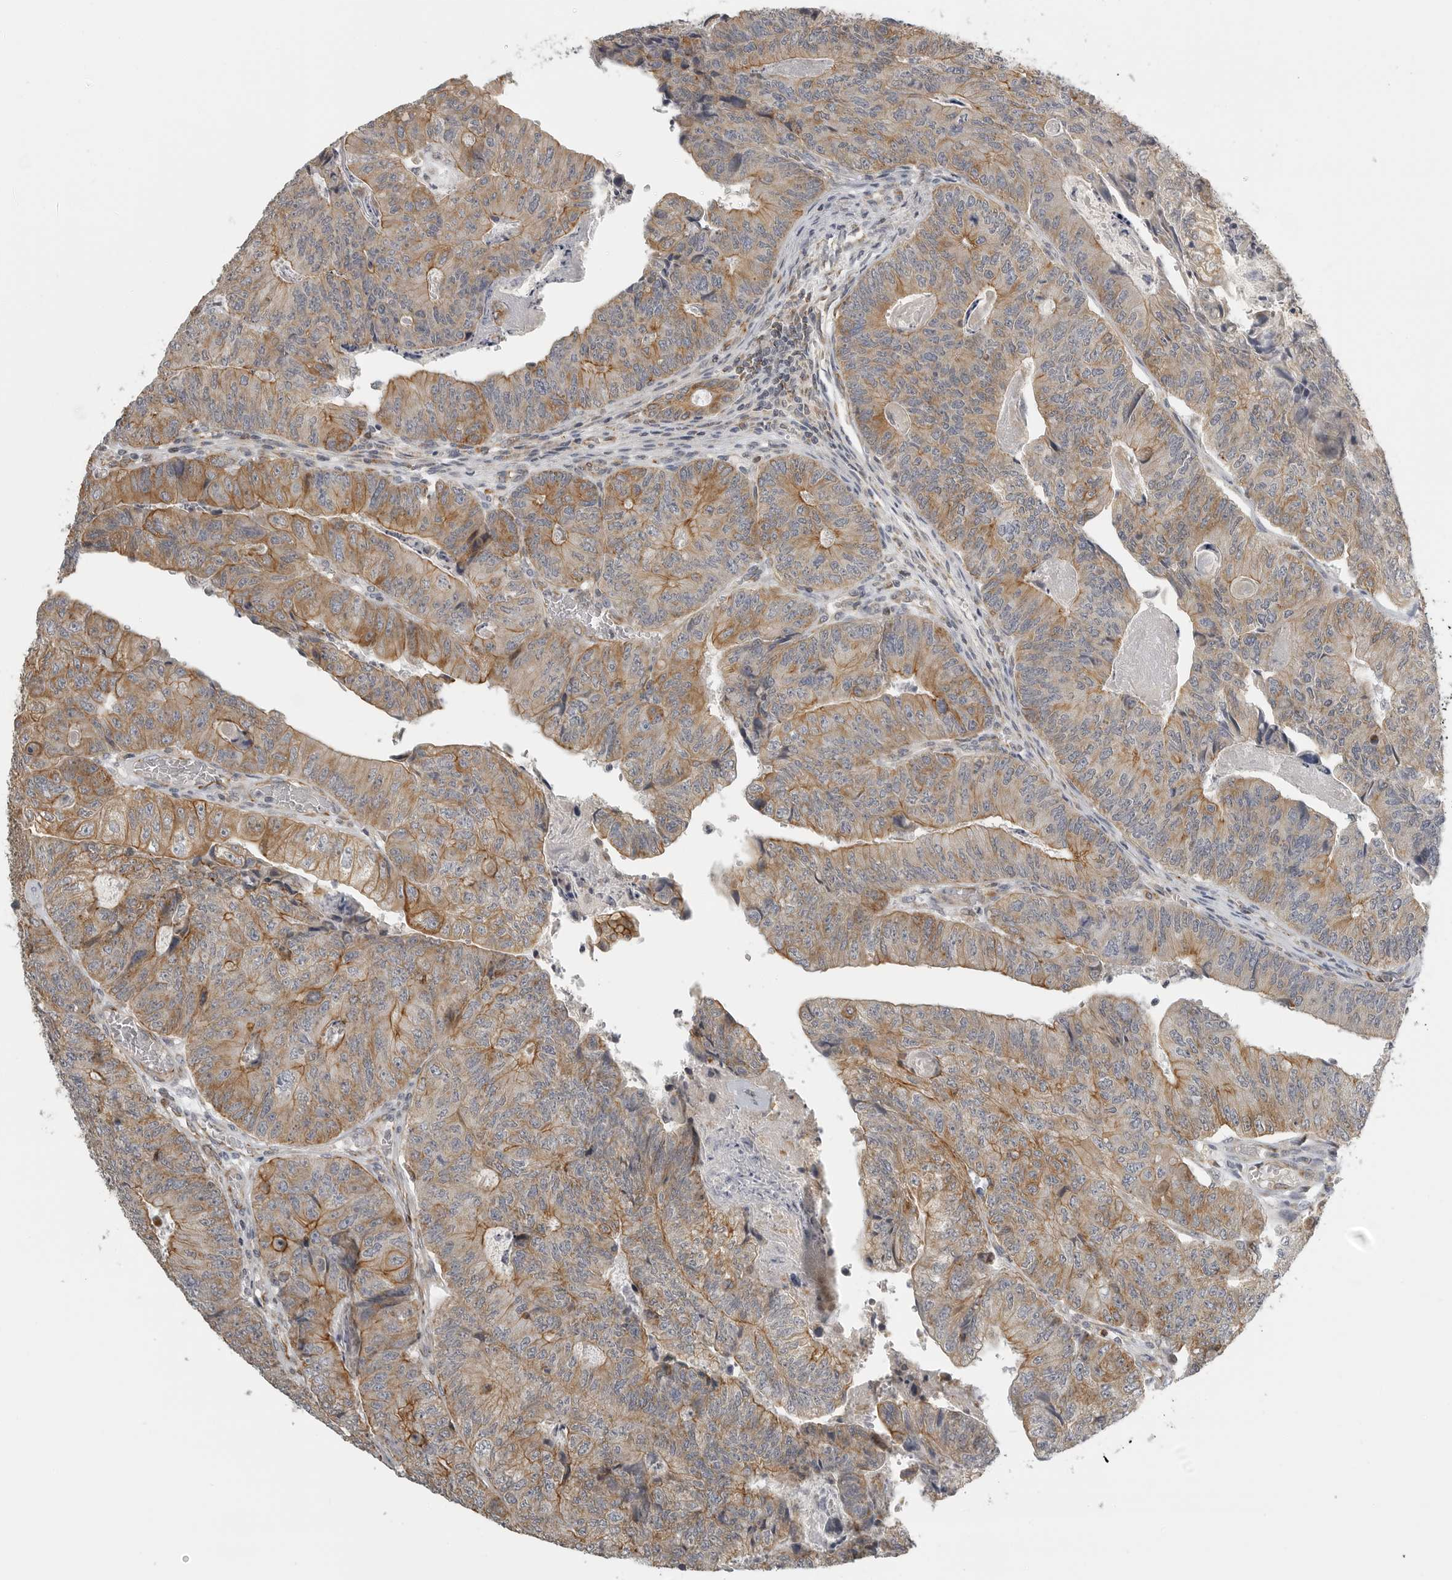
{"staining": {"intensity": "moderate", "quantity": "25%-75%", "location": "cytoplasmic/membranous"}, "tissue": "colorectal cancer", "cell_type": "Tumor cells", "image_type": "cancer", "snomed": [{"axis": "morphology", "description": "Adenocarcinoma, NOS"}, {"axis": "topography", "description": "Colon"}], "caption": "Protein expression analysis of colorectal adenocarcinoma reveals moderate cytoplasmic/membranous expression in about 25%-75% of tumor cells.", "gene": "RXFP3", "patient": {"sex": "female", "age": 67}}